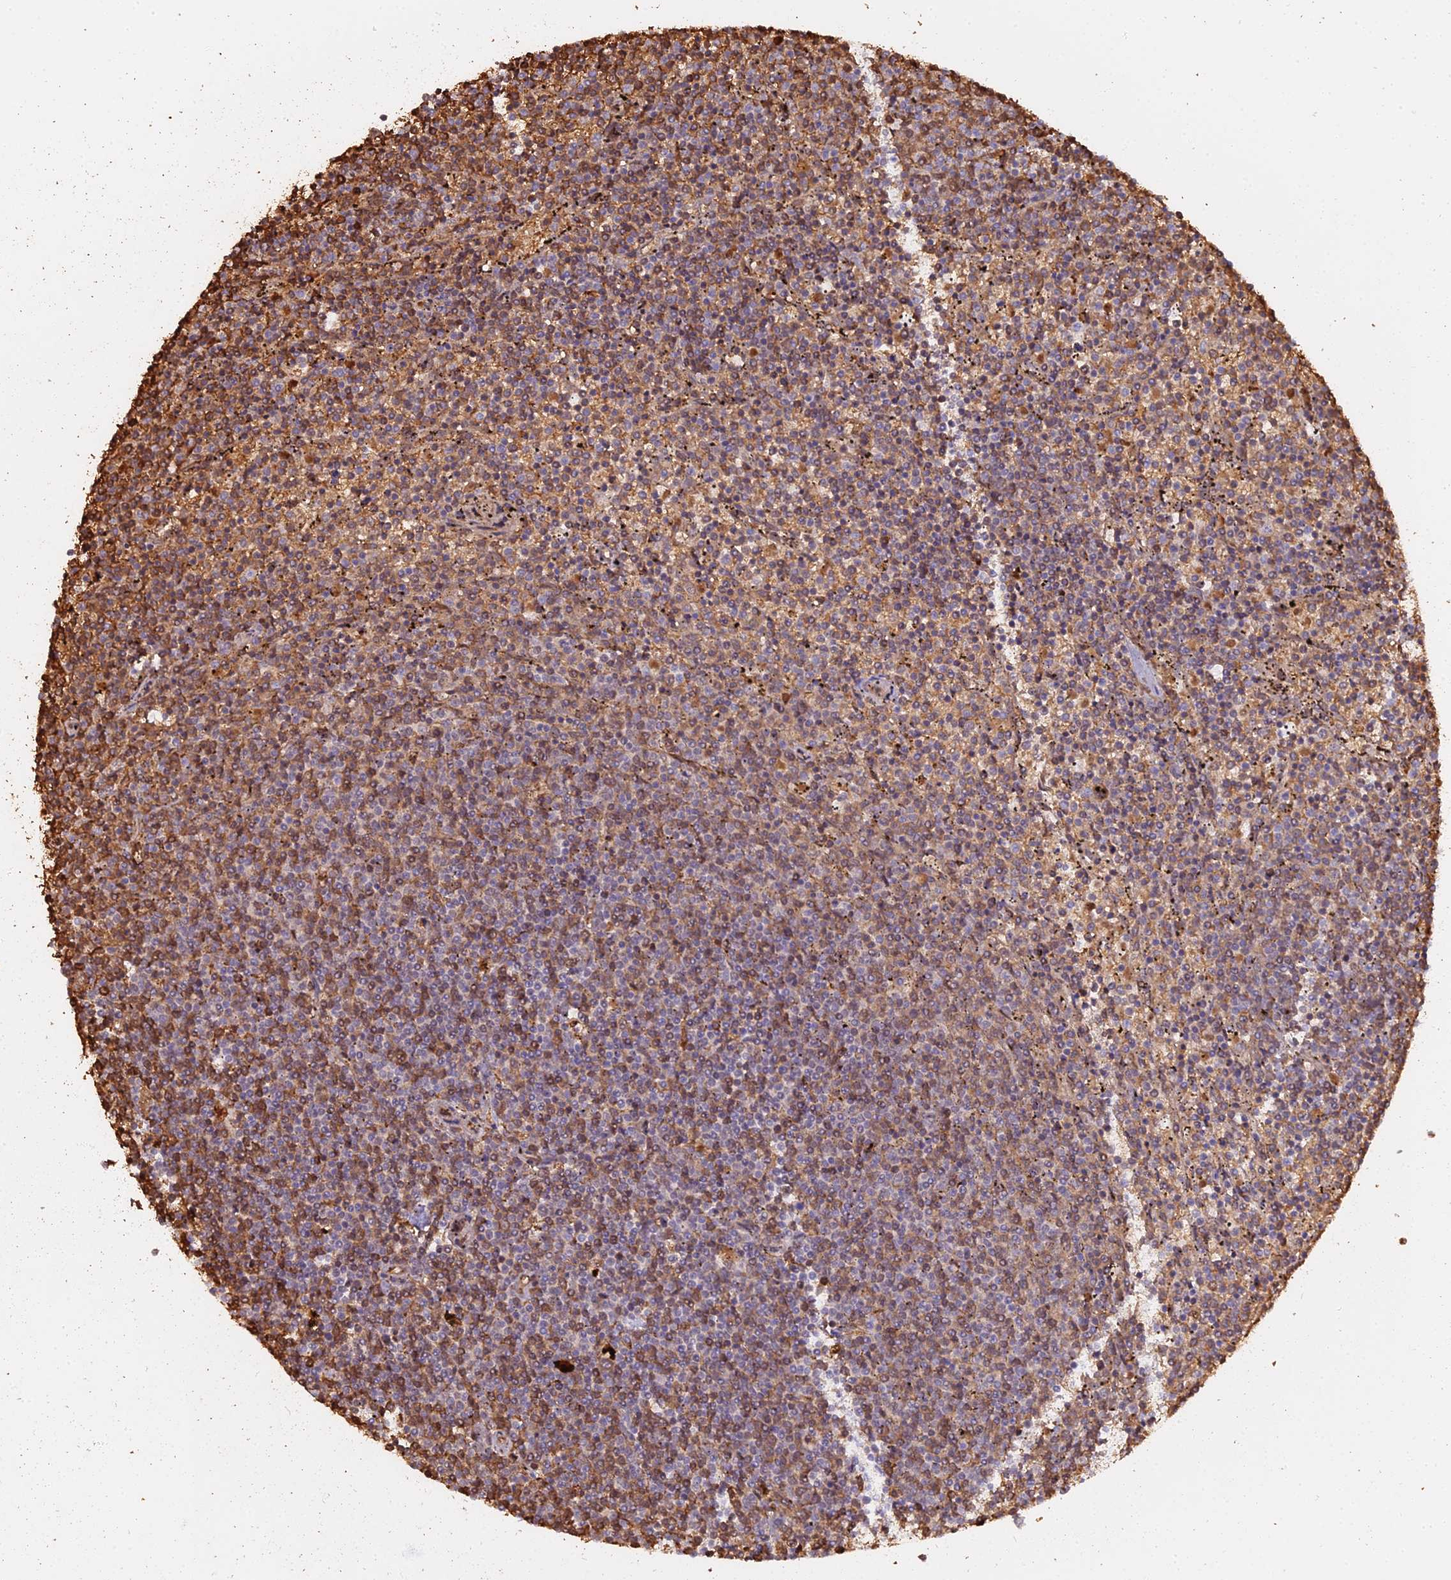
{"staining": {"intensity": "moderate", "quantity": "25%-75%", "location": "cytoplasmic/membranous"}, "tissue": "lymphoma", "cell_type": "Tumor cells", "image_type": "cancer", "snomed": [{"axis": "morphology", "description": "Malignant lymphoma, non-Hodgkin's type, Low grade"}, {"axis": "topography", "description": "Spleen"}], "caption": "Immunohistochemical staining of low-grade malignant lymphoma, non-Hodgkin's type demonstrates moderate cytoplasmic/membranous protein positivity in approximately 25%-75% of tumor cells.", "gene": "ZDBF2", "patient": {"sex": "female", "age": 50}}